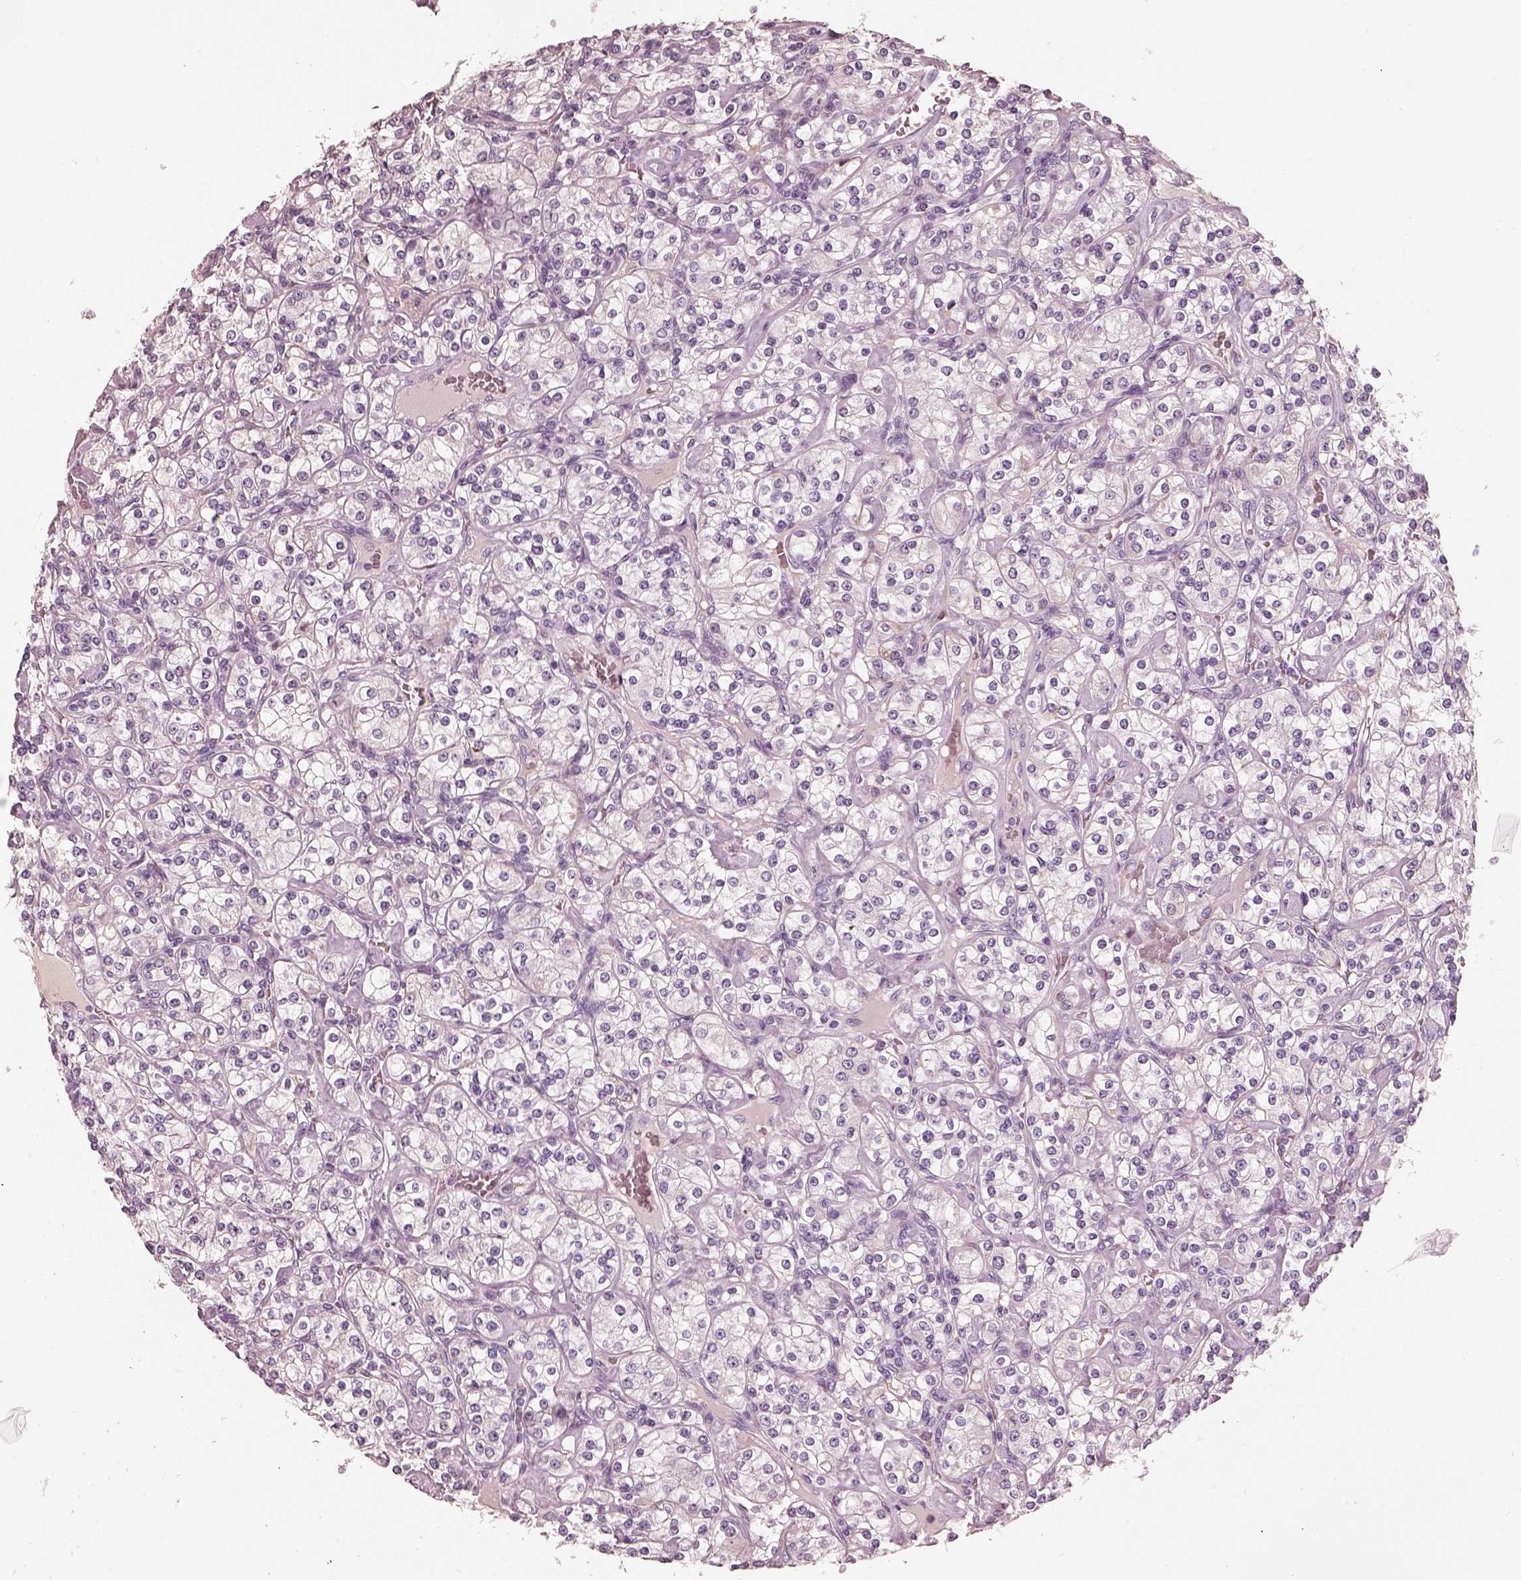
{"staining": {"intensity": "negative", "quantity": "none", "location": "none"}, "tissue": "renal cancer", "cell_type": "Tumor cells", "image_type": "cancer", "snomed": [{"axis": "morphology", "description": "Adenocarcinoma, NOS"}, {"axis": "topography", "description": "Kidney"}], "caption": "Renal adenocarcinoma stained for a protein using IHC reveals no staining tumor cells.", "gene": "RS1", "patient": {"sex": "male", "age": 77}}